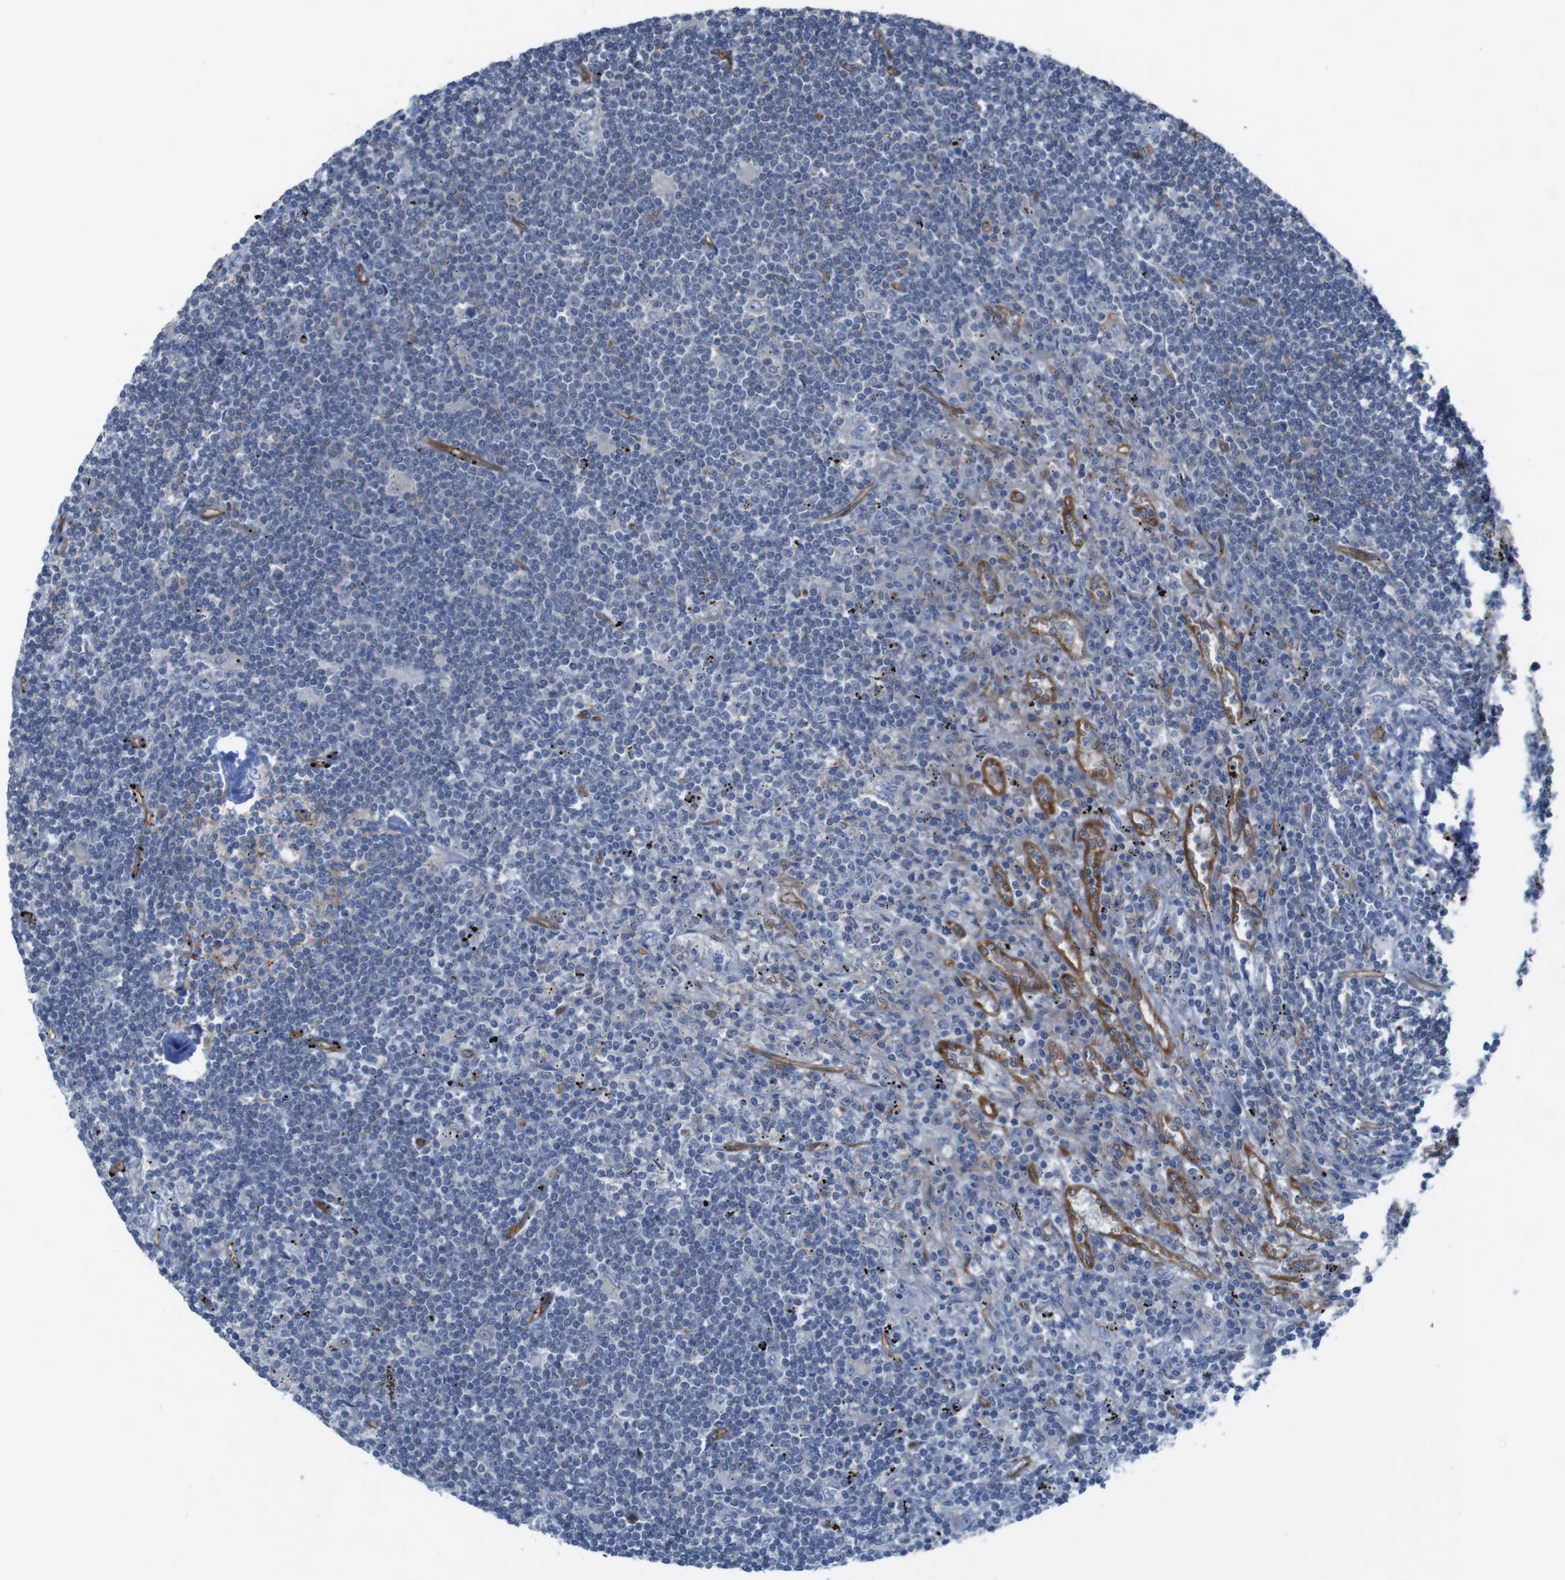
{"staining": {"intensity": "negative", "quantity": "none", "location": "none"}, "tissue": "lymphoma", "cell_type": "Tumor cells", "image_type": "cancer", "snomed": [{"axis": "morphology", "description": "Malignant lymphoma, non-Hodgkin's type, Low grade"}, {"axis": "topography", "description": "Spleen"}], "caption": "Histopathology image shows no significant protein staining in tumor cells of malignant lymphoma, non-Hodgkin's type (low-grade). (DAB IHC with hematoxylin counter stain).", "gene": "PTGER4", "patient": {"sex": "male", "age": 76}}